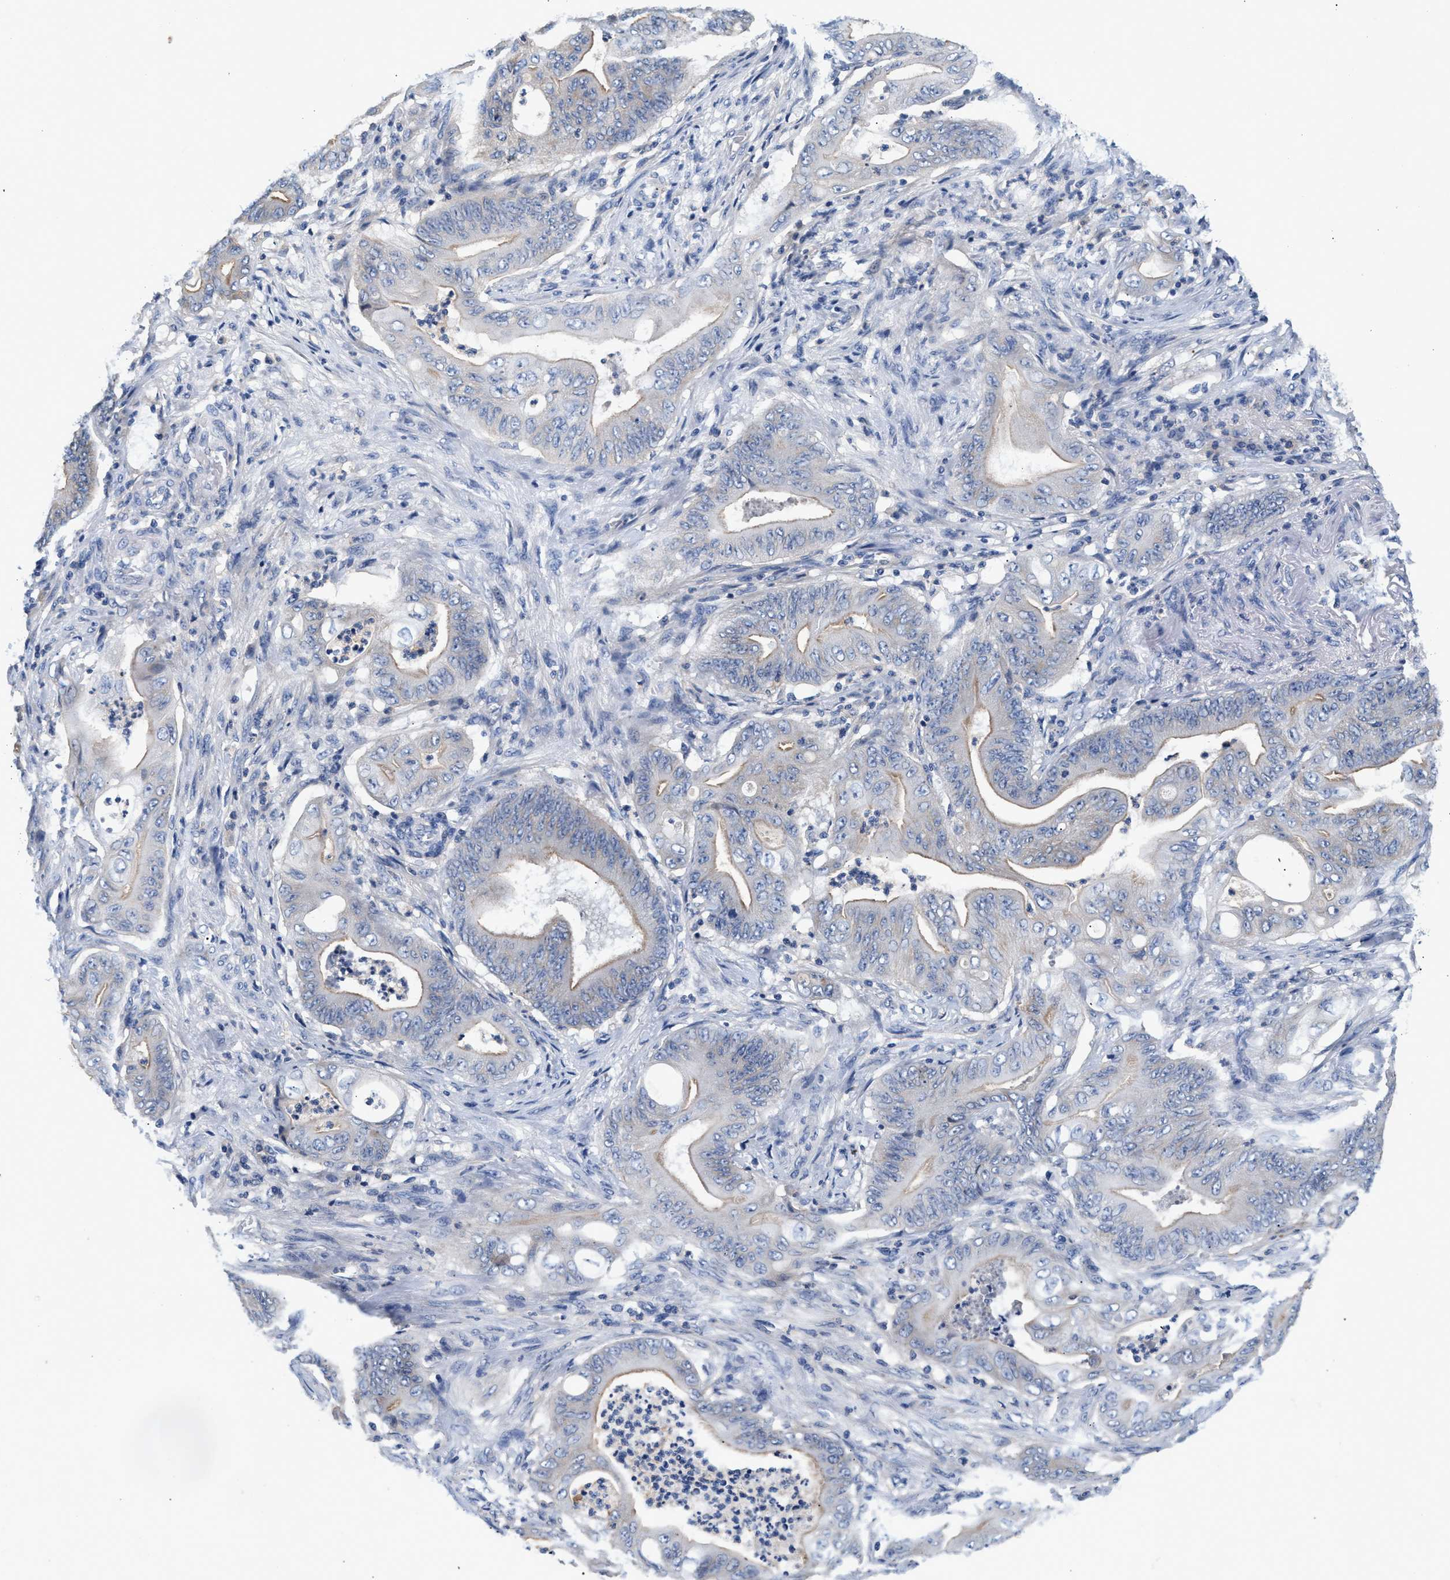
{"staining": {"intensity": "weak", "quantity": ">75%", "location": "cytoplasmic/membranous"}, "tissue": "stomach cancer", "cell_type": "Tumor cells", "image_type": "cancer", "snomed": [{"axis": "morphology", "description": "Adenocarcinoma, NOS"}, {"axis": "topography", "description": "Stomach"}], "caption": "Immunohistochemical staining of stomach adenocarcinoma demonstrates low levels of weak cytoplasmic/membranous positivity in approximately >75% of tumor cells. The staining was performed using DAB to visualize the protein expression in brown, while the nuclei were stained in blue with hematoxylin (Magnification: 20x).", "gene": "GNAI3", "patient": {"sex": "female", "age": 73}}